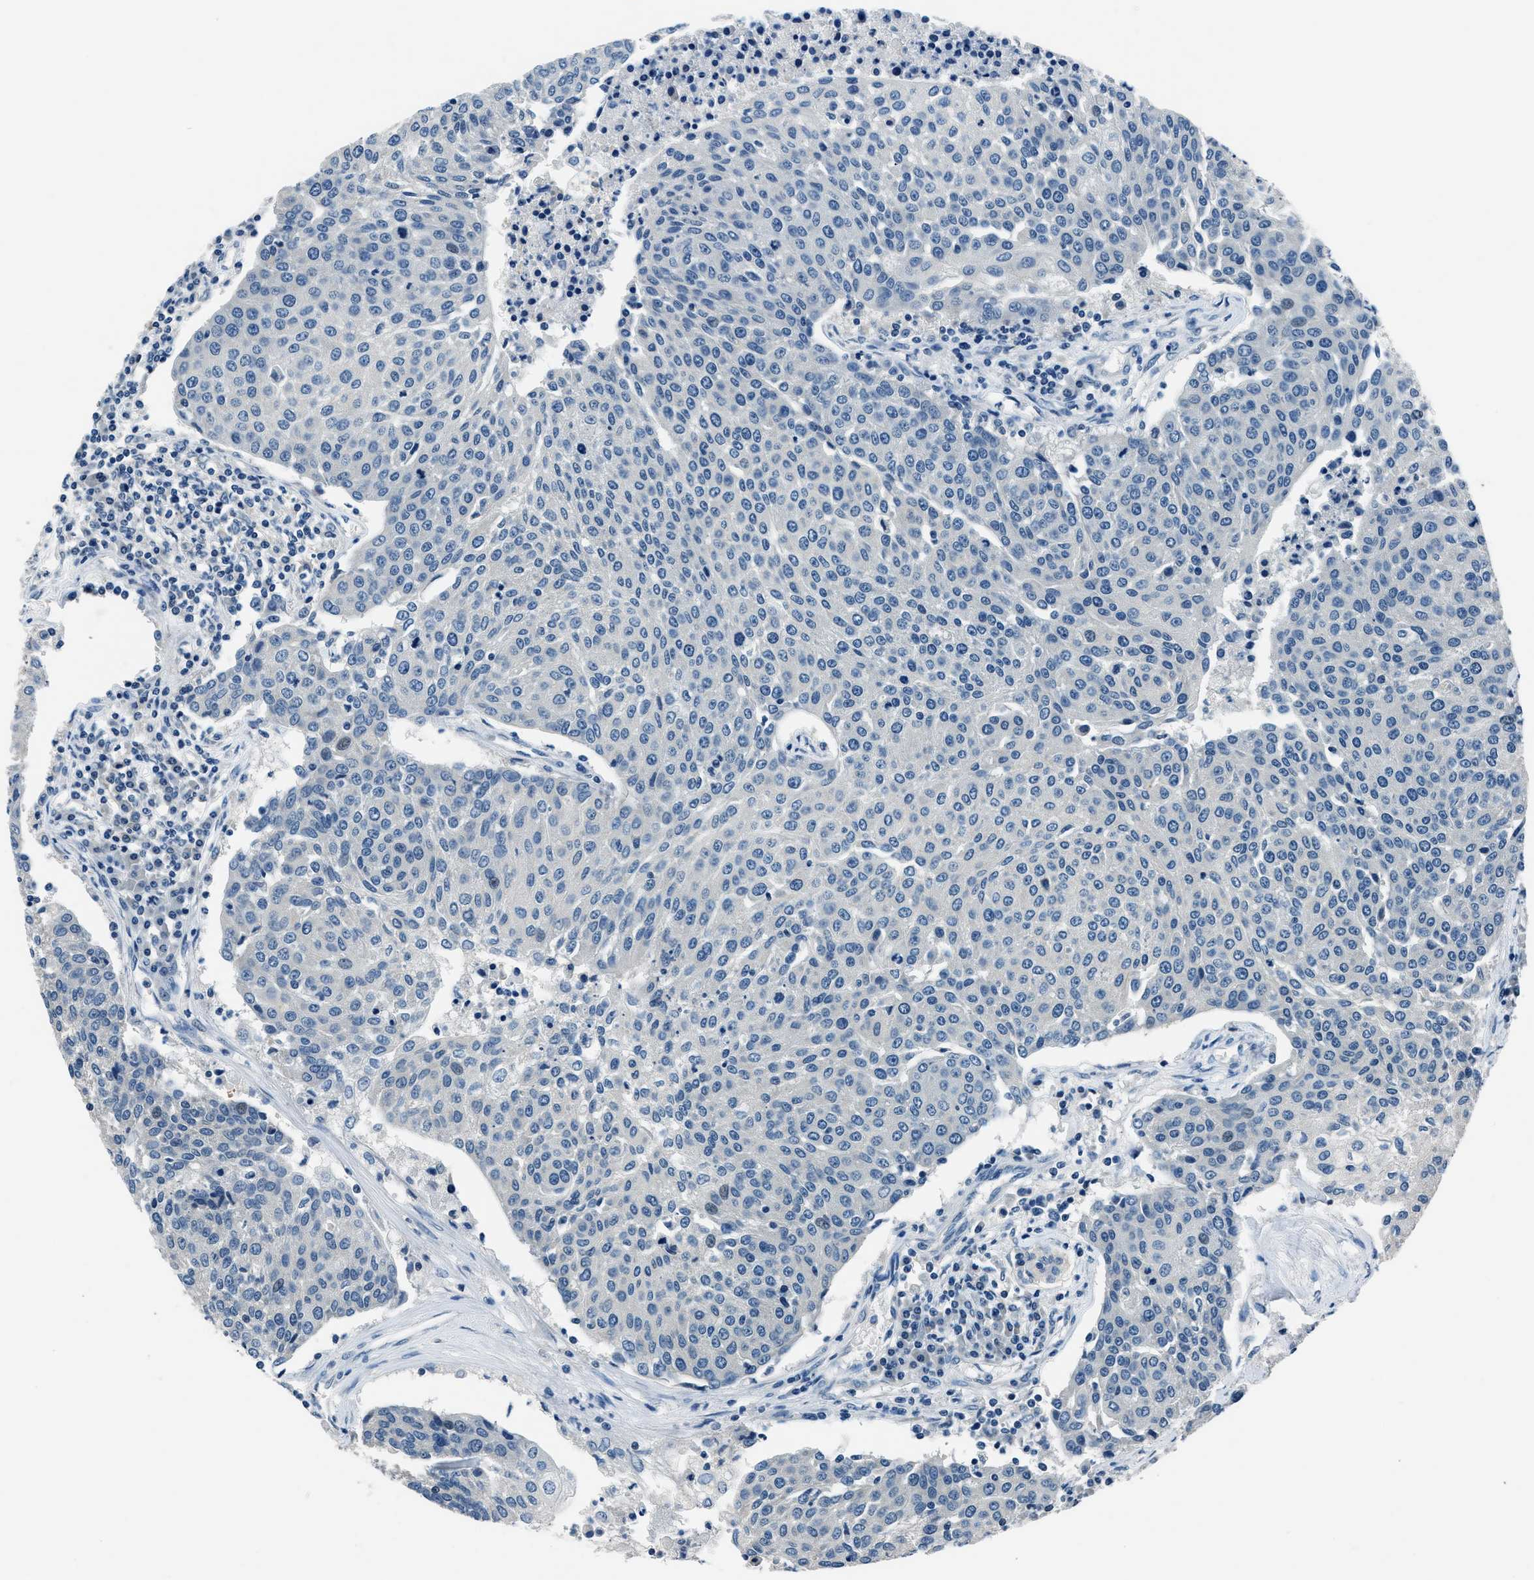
{"staining": {"intensity": "negative", "quantity": "none", "location": "none"}, "tissue": "urothelial cancer", "cell_type": "Tumor cells", "image_type": "cancer", "snomed": [{"axis": "morphology", "description": "Urothelial carcinoma, High grade"}, {"axis": "topography", "description": "Urinary bladder"}], "caption": "The immunohistochemistry (IHC) photomicrograph has no significant positivity in tumor cells of urothelial carcinoma (high-grade) tissue.", "gene": "NME8", "patient": {"sex": "female", "age": 85}}